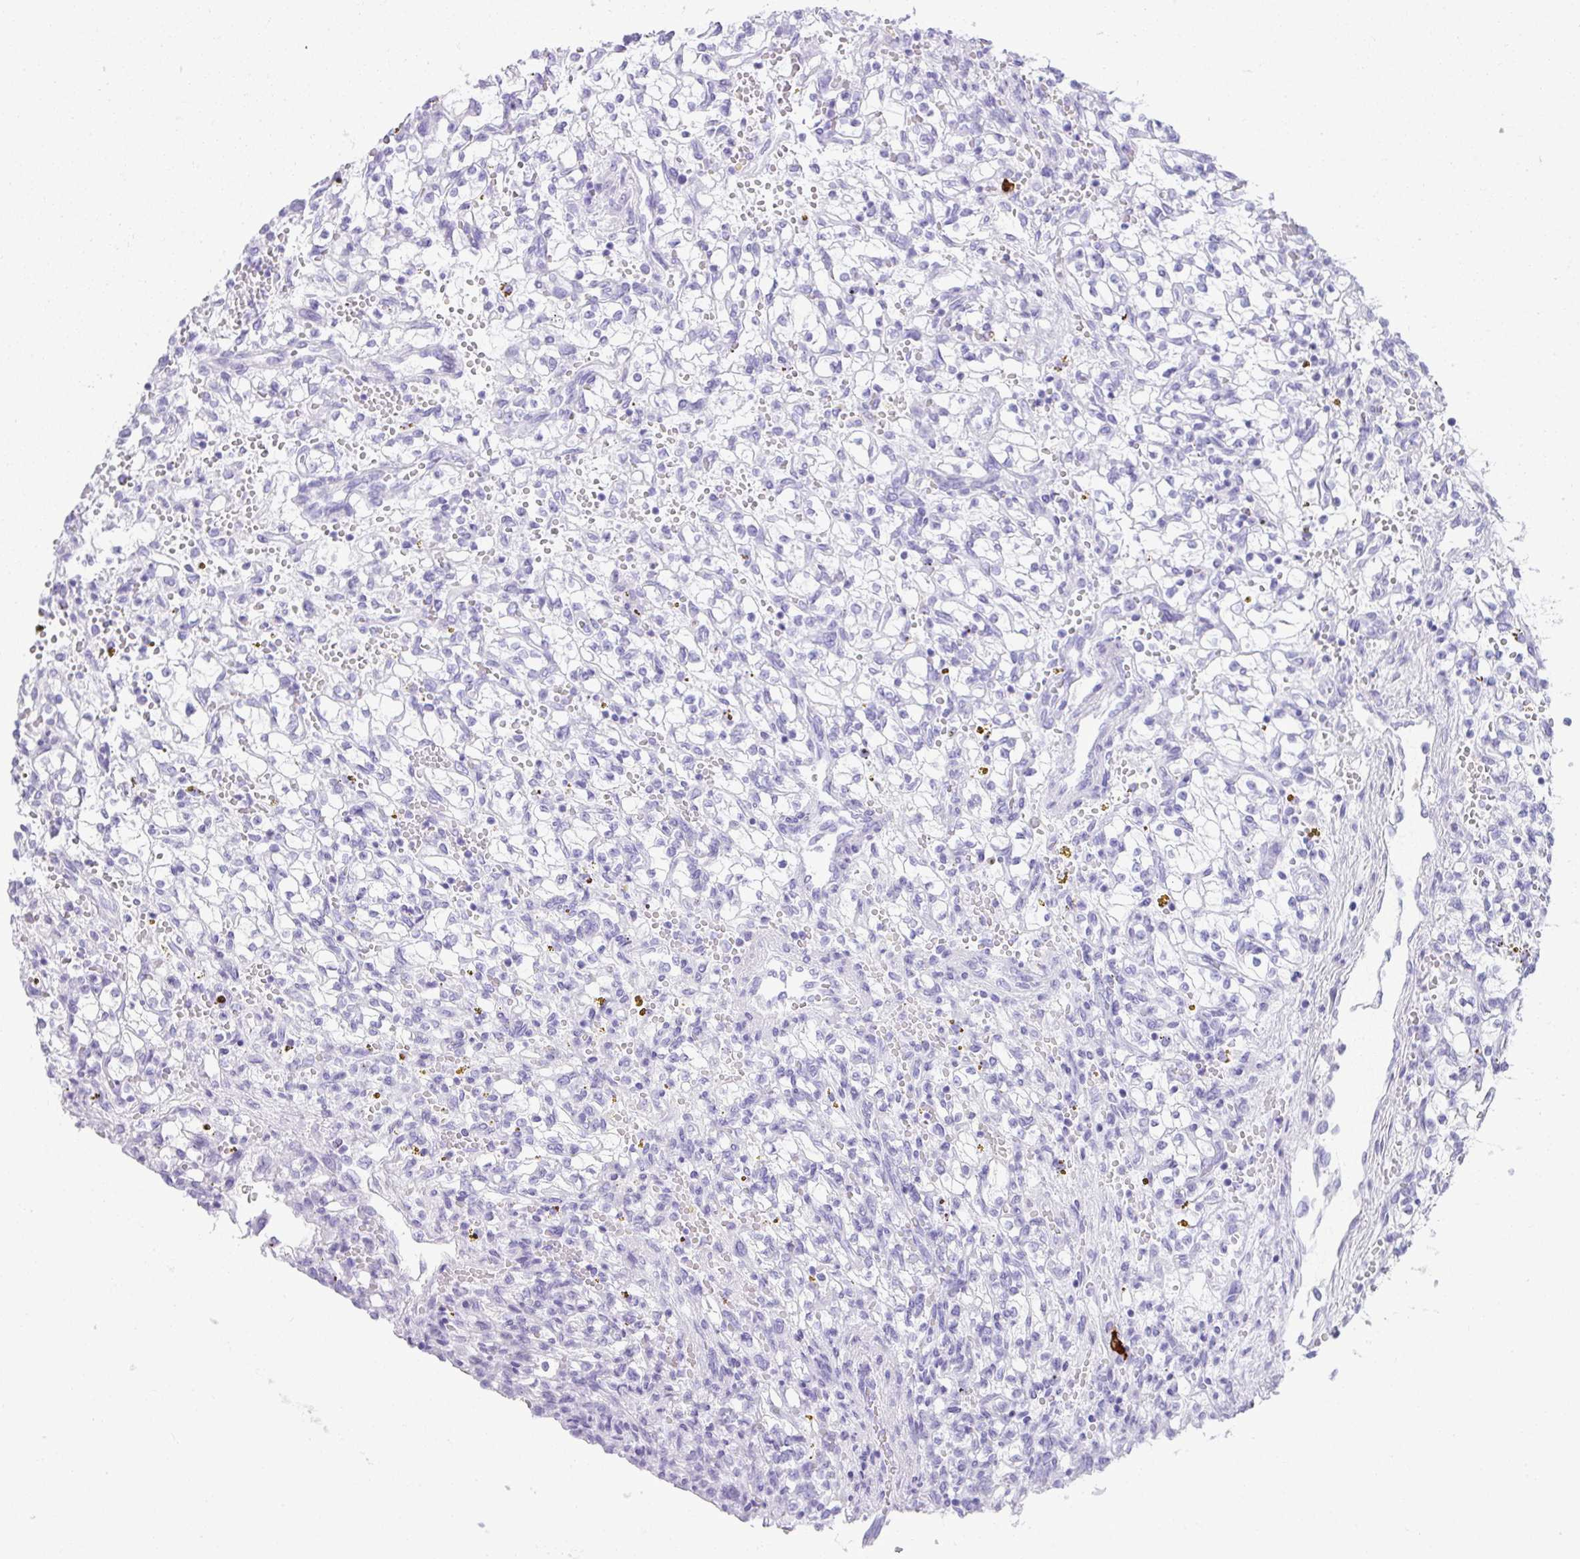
{"staining": {"intensity": "negative", "quantity": "none", "location": "none"}, "tissue": "renal cancer", "cell_type": "Tumor cells", "image_type": "cancer", "snomed": [{"axis": "morphology", "description": "Adenocarcinoma, NOS"}, {"axis": "topography", "description": "Kidney"}], "caption": "IHC photomicrograph of renal cancer (adenocarcinoma) stained for a protein (brown), which exhibits no staining in tumor cells. Nuclei are stained in blue.", "gene": "CDADC1", "patient": {"sex": "female", "age": 64}}